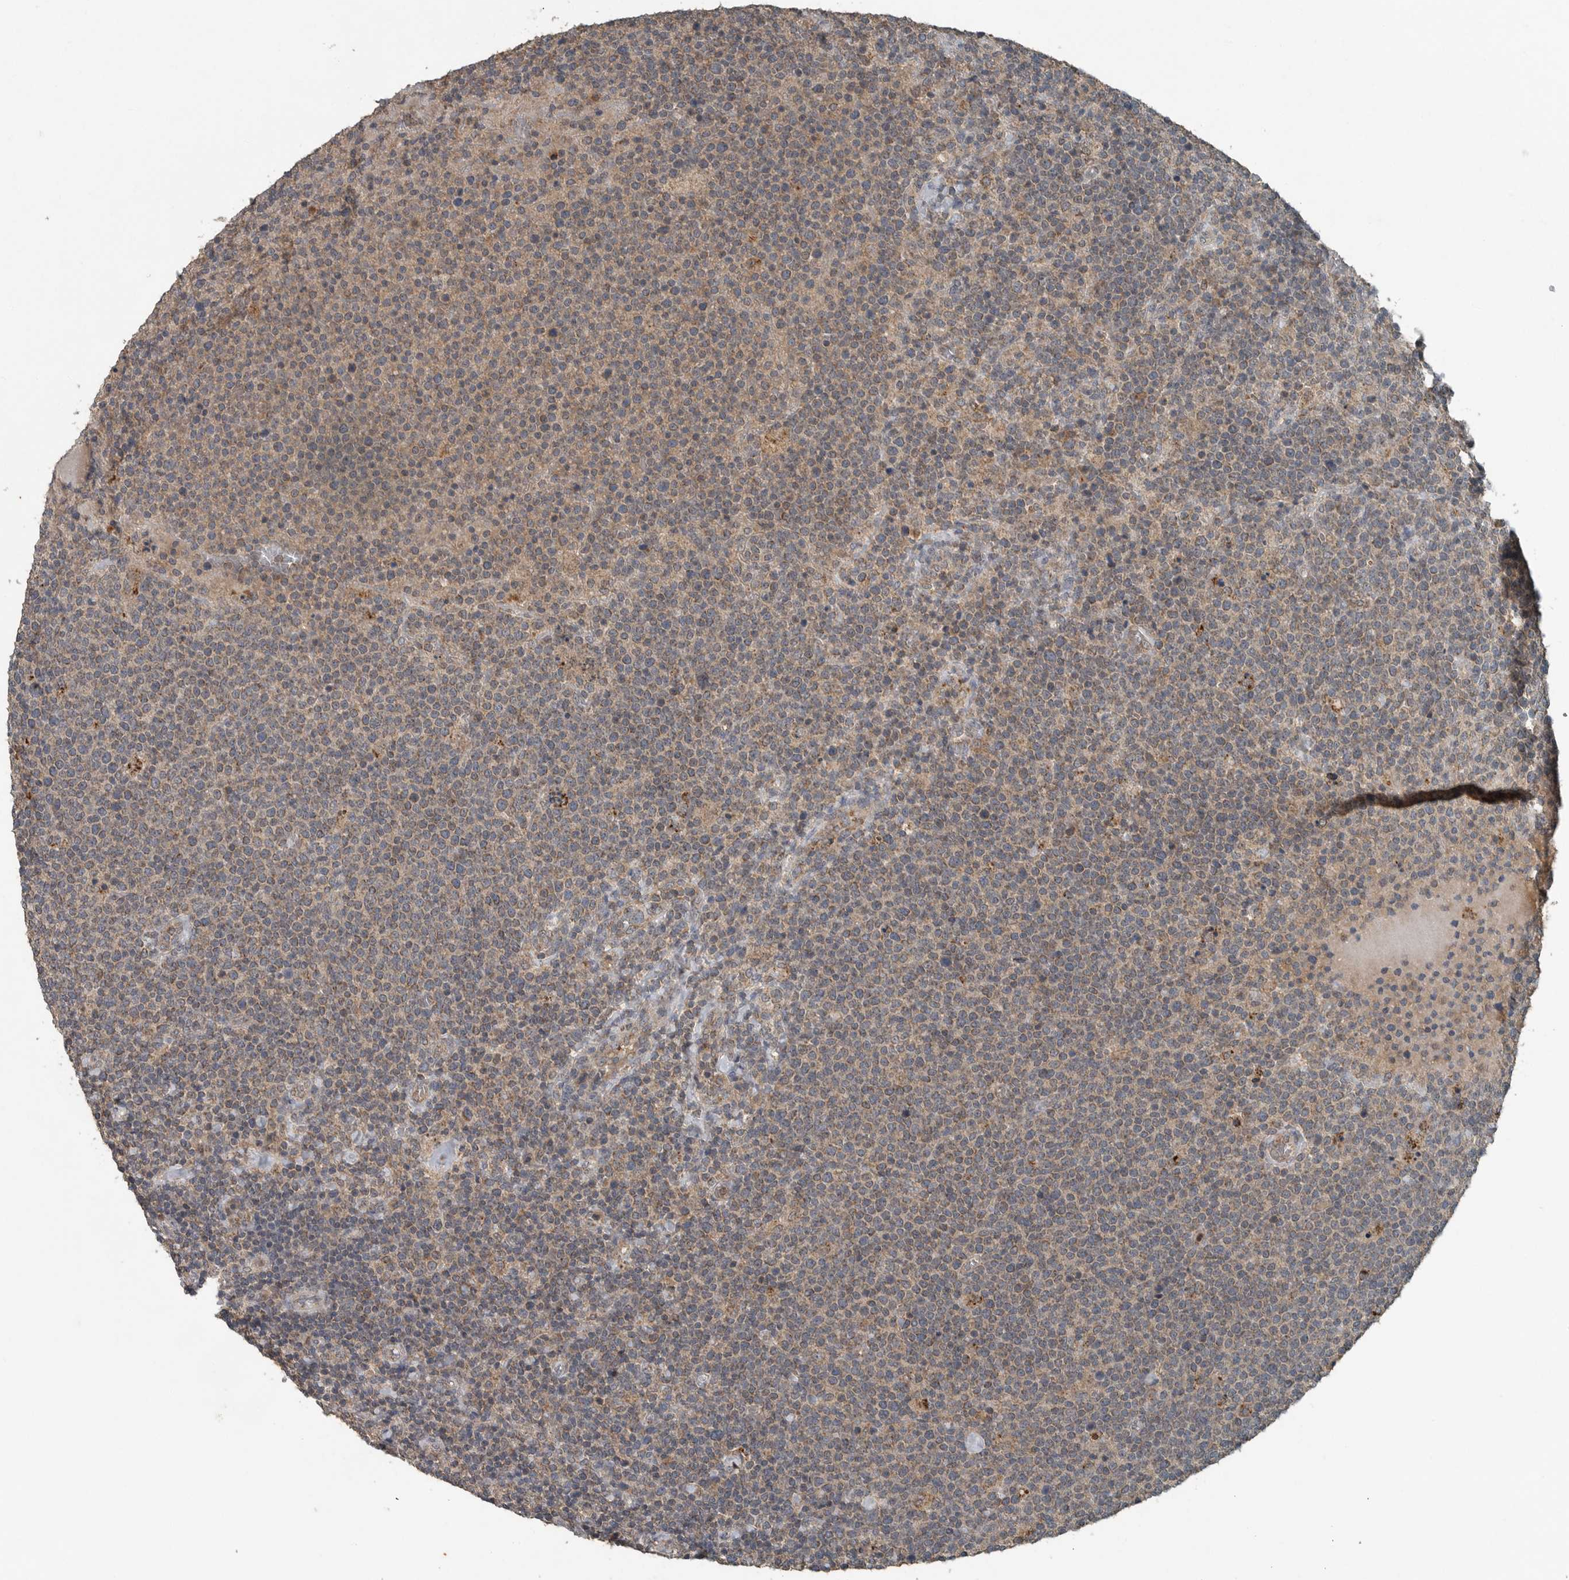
{"staining": {"intensity": "weak", "quantity": "25%-75%", "location": "cytoplasmic/membranous"}, "tissue": "lymphoma", "cell_type": "Tumor cells", "image_type": "cancer", "snomed": [{"axis": "morphology", "description": "Malignant lymphoma, non-Hodgkin's type, High grade"}, {"axis": "topography", "description": "Lymph node"}], "caption": "Immunohistochemistry photomicrograph of malignant lymphoma, non-Hodgkin's type (high-grade) stained for a protein (brown), which reveals low levels of weak cytoplasmic/membranous positivity in about 25%-75% of tumor cells.", "gene": "IL6ST", "patient": {"sex": "male", "age": 61}}